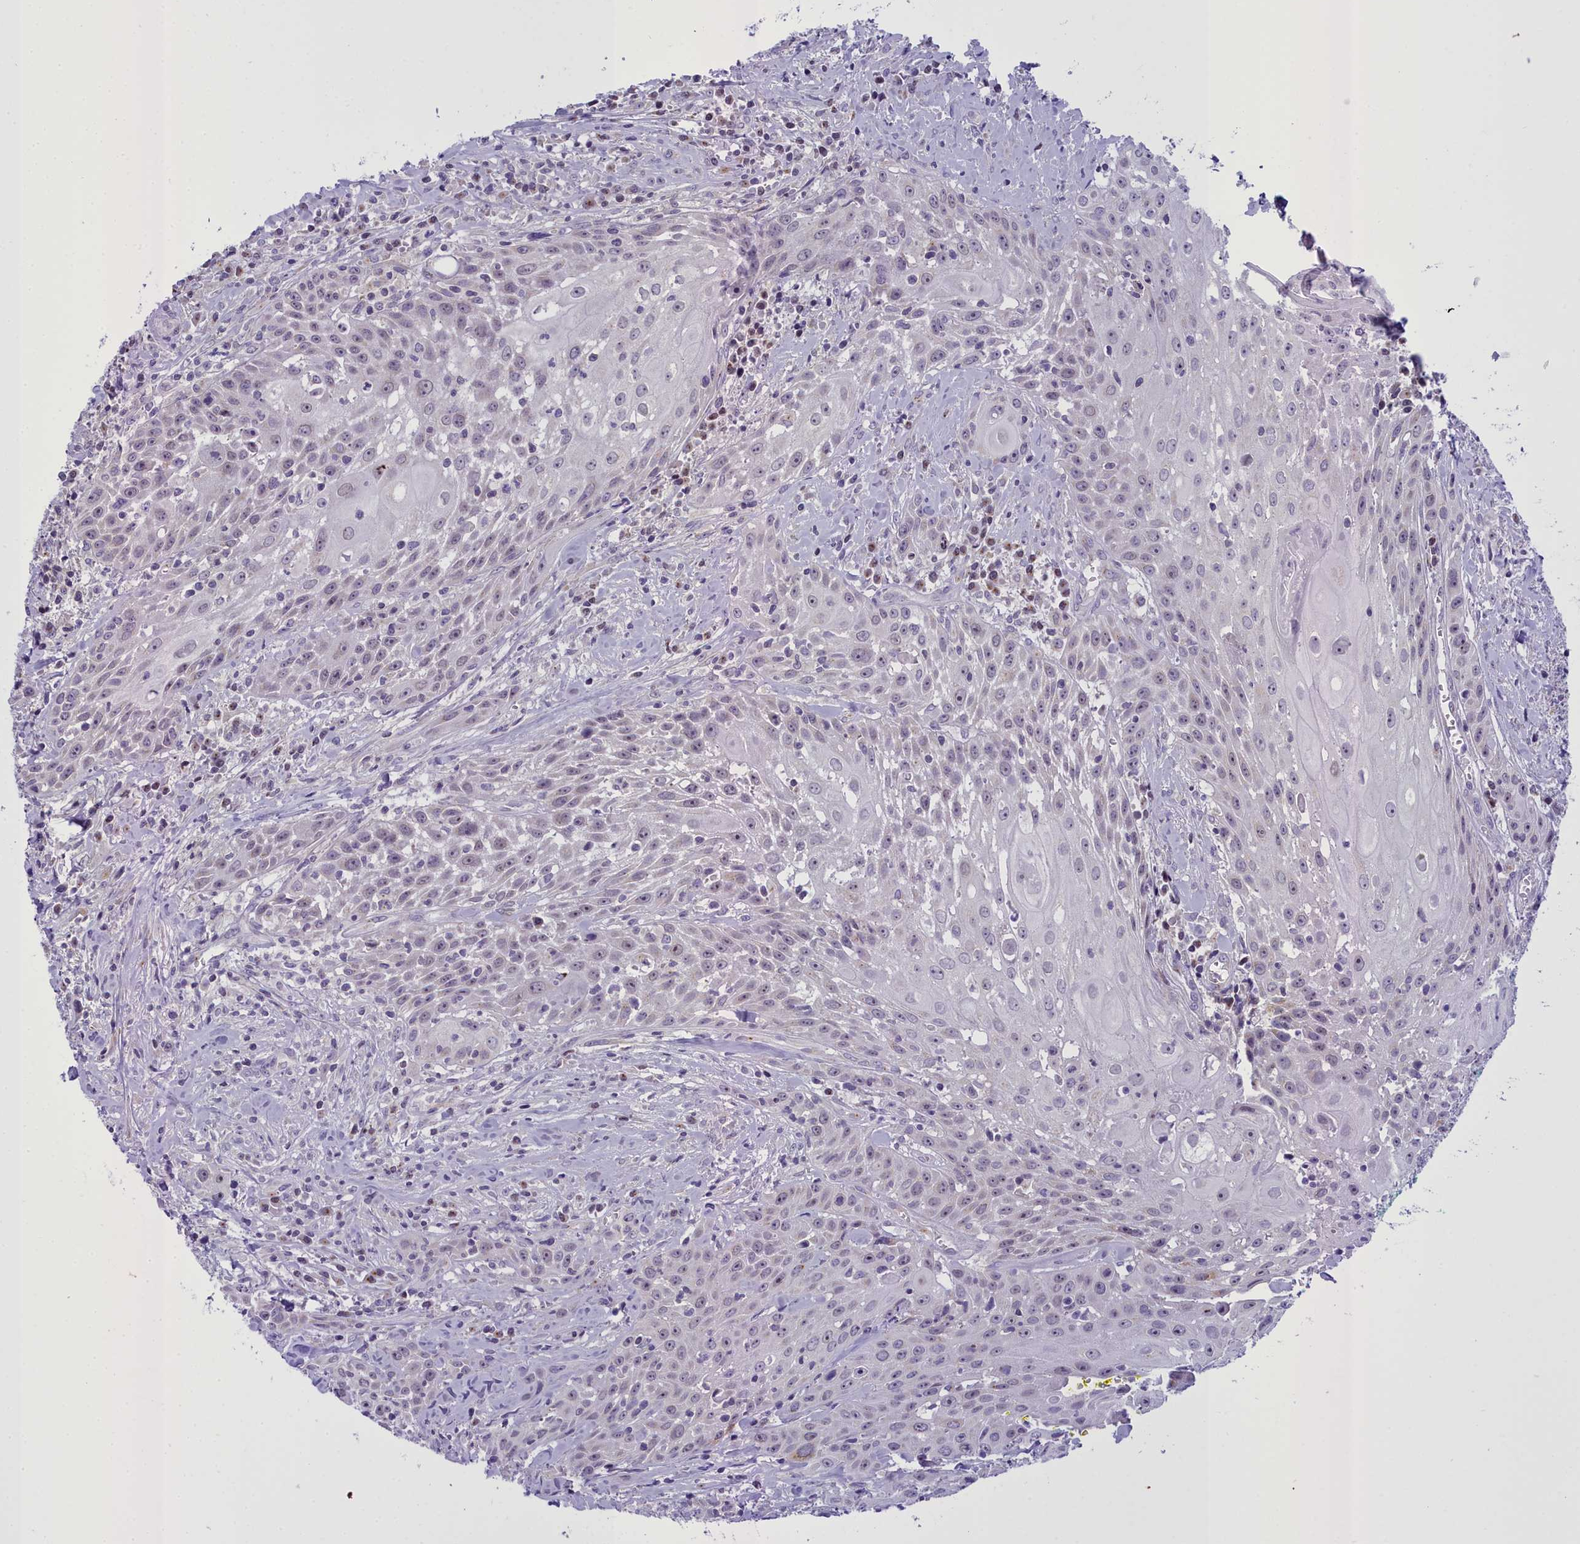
{"staining": {"intensity": "negative", "quantity": "none", "location": "none"}, "tissue": "head and neck cancer", "cell_type": "Tumor cells", "image_type": "cancer", "snomed": [{"axis": "morphology", "description": "Squamous cell carcinoma, NOS"}, {"axis": "topography", "description": "Oral tissue"}, {"axis": "topography", "description": "Head-Neck"}], "caption": "This is a micrograph of immunohistochemistry (IHC) staining of squamous cell carcinoma (head and neck), which shows no positivity in tumor cells.", "gene": "B9D2", "patient": {"sex": "female", "age": 82}}